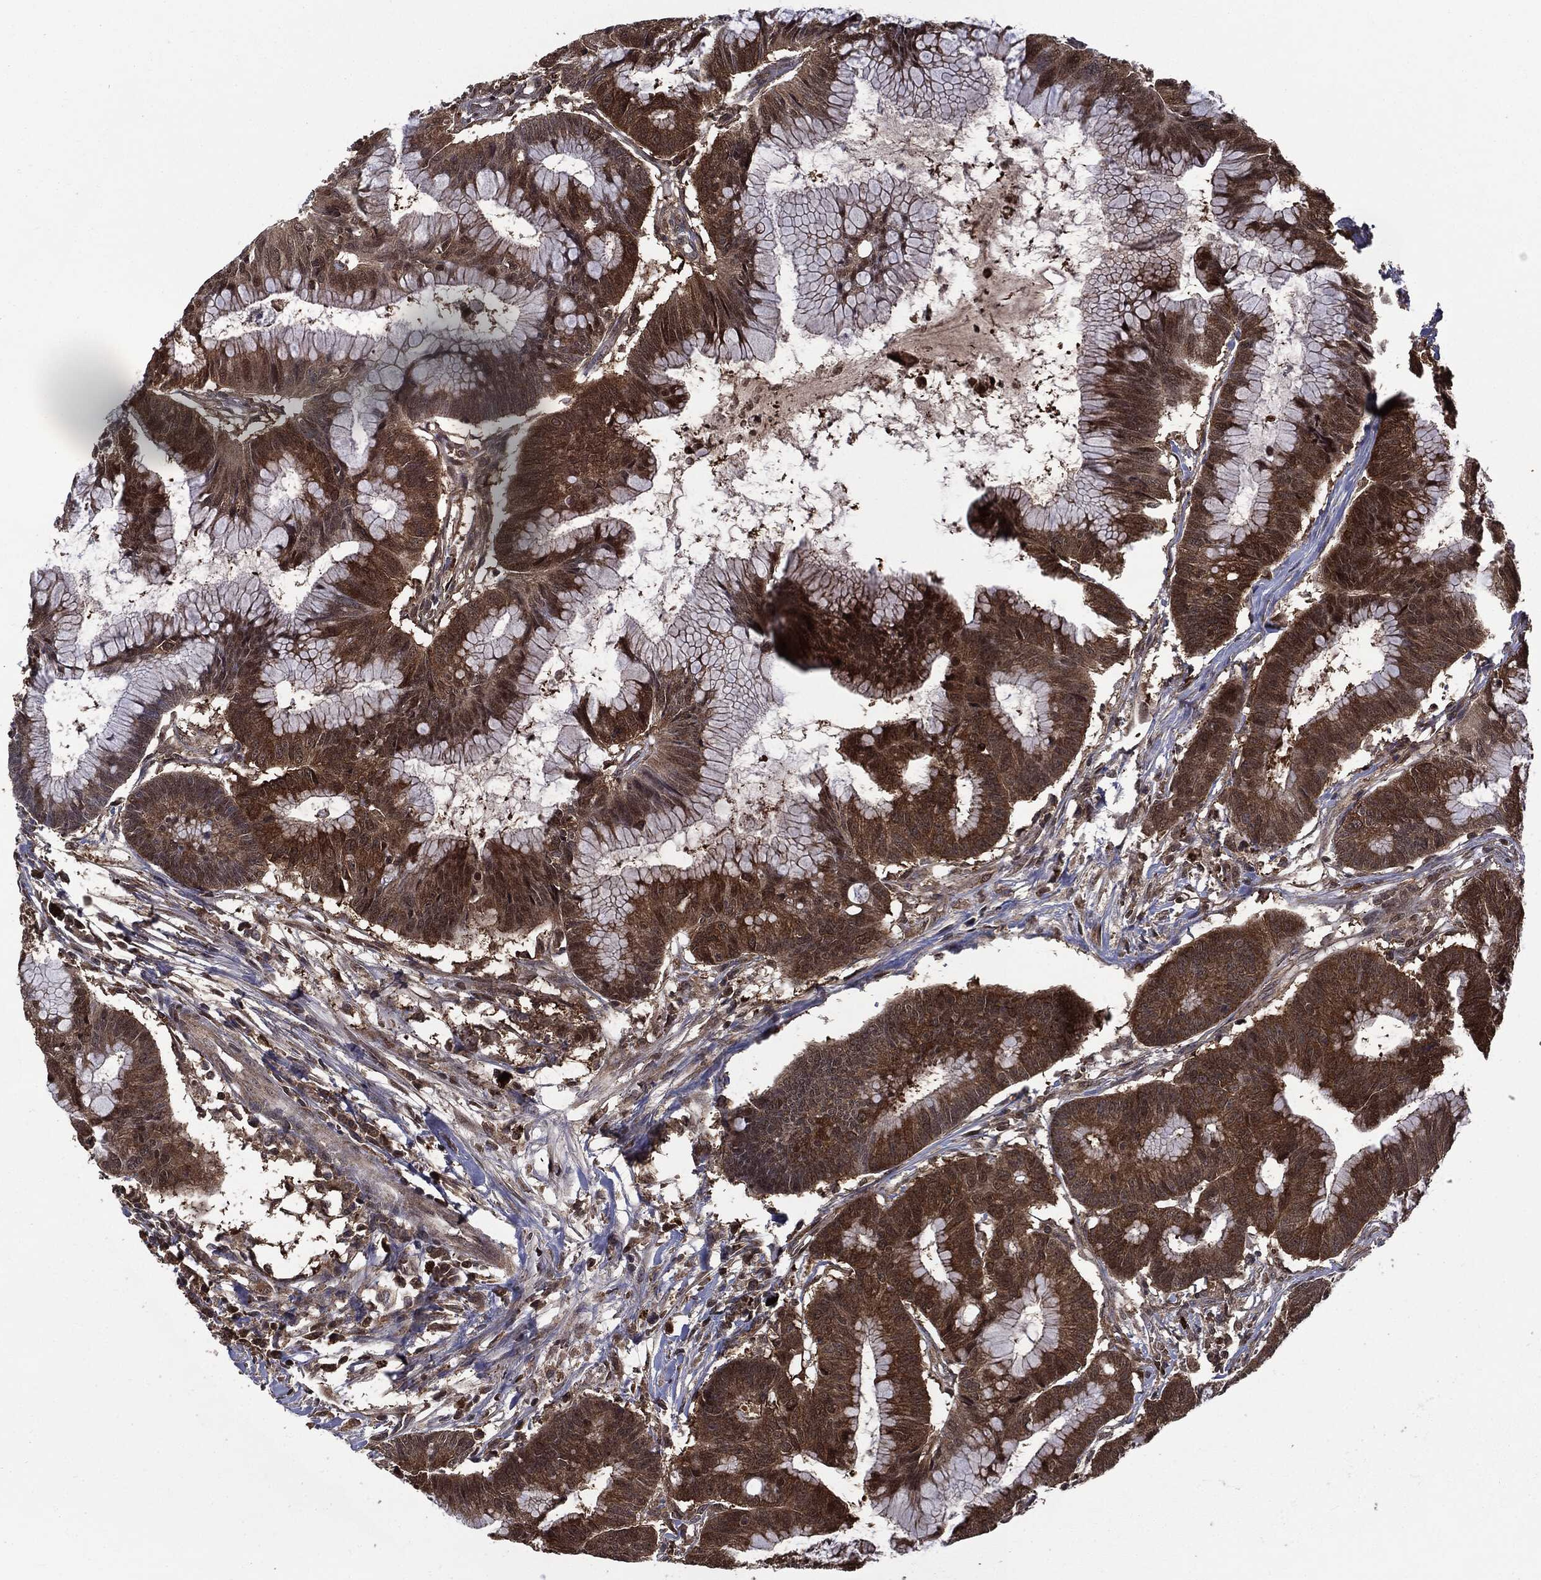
{"staining": {"intensity": "strong", "quantity": ">75%", "location": "cytoplasmic/membranous"}, "tissue": "colorectal cancer", "cell_type": "Tumor cells", "image_type": "cancer", "snomed": [{"axis": "morphology", "description": "Adenocarcinoma, NOS"}, {"axis": "topography", "description": "Colon"}], "caption": "This histopathology image displays immunohistochemistry (IHC) staining of colorectal adenocarcinoma, with high strong cytoplasmic/membranous positivity in about >75% of tumor cells.", "gene": "GPI", "patient": {"sex": "female", "age": 78}}